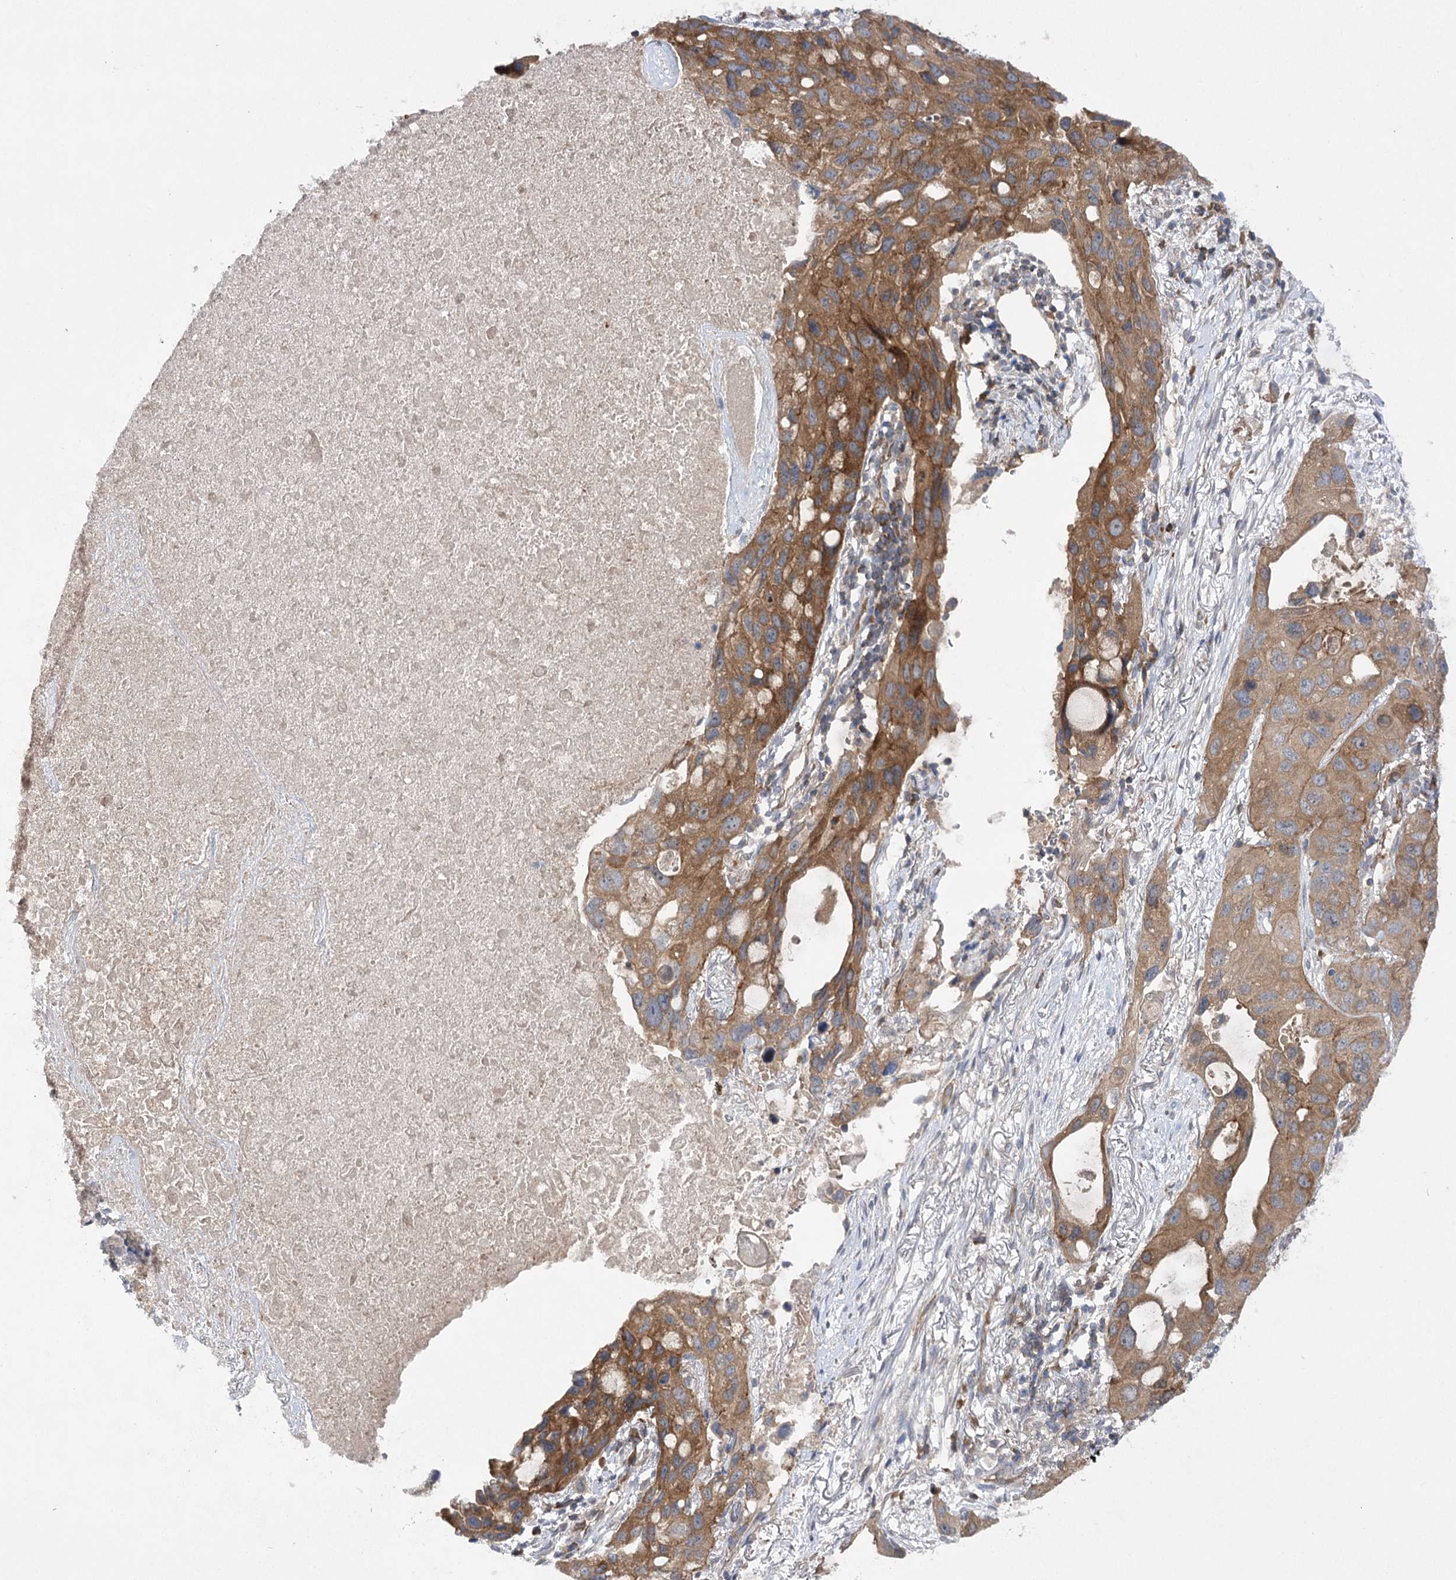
{"staining": {"intensity": "moderate", "quantity": ">75%", "location": "cytoplasmic/membranous"}, "tissue": "lung cancer", "cell_type": "Tumor cells", "image_type": "cancer", "snomed": [{"axis": "morphology", "description": "Squamous cell carcinoma, NOS"}, {"axis": "topography", "description": "Lung"}], "caption": "Lung cancer (squamous cell carcinoma) stained for a protein (brown) exhibits moderate cytoplasmic/membranous positive positivity in about >75% of tumor cells.", "gene": "BCR", "patient": {"sex": "female", "age": 73}}